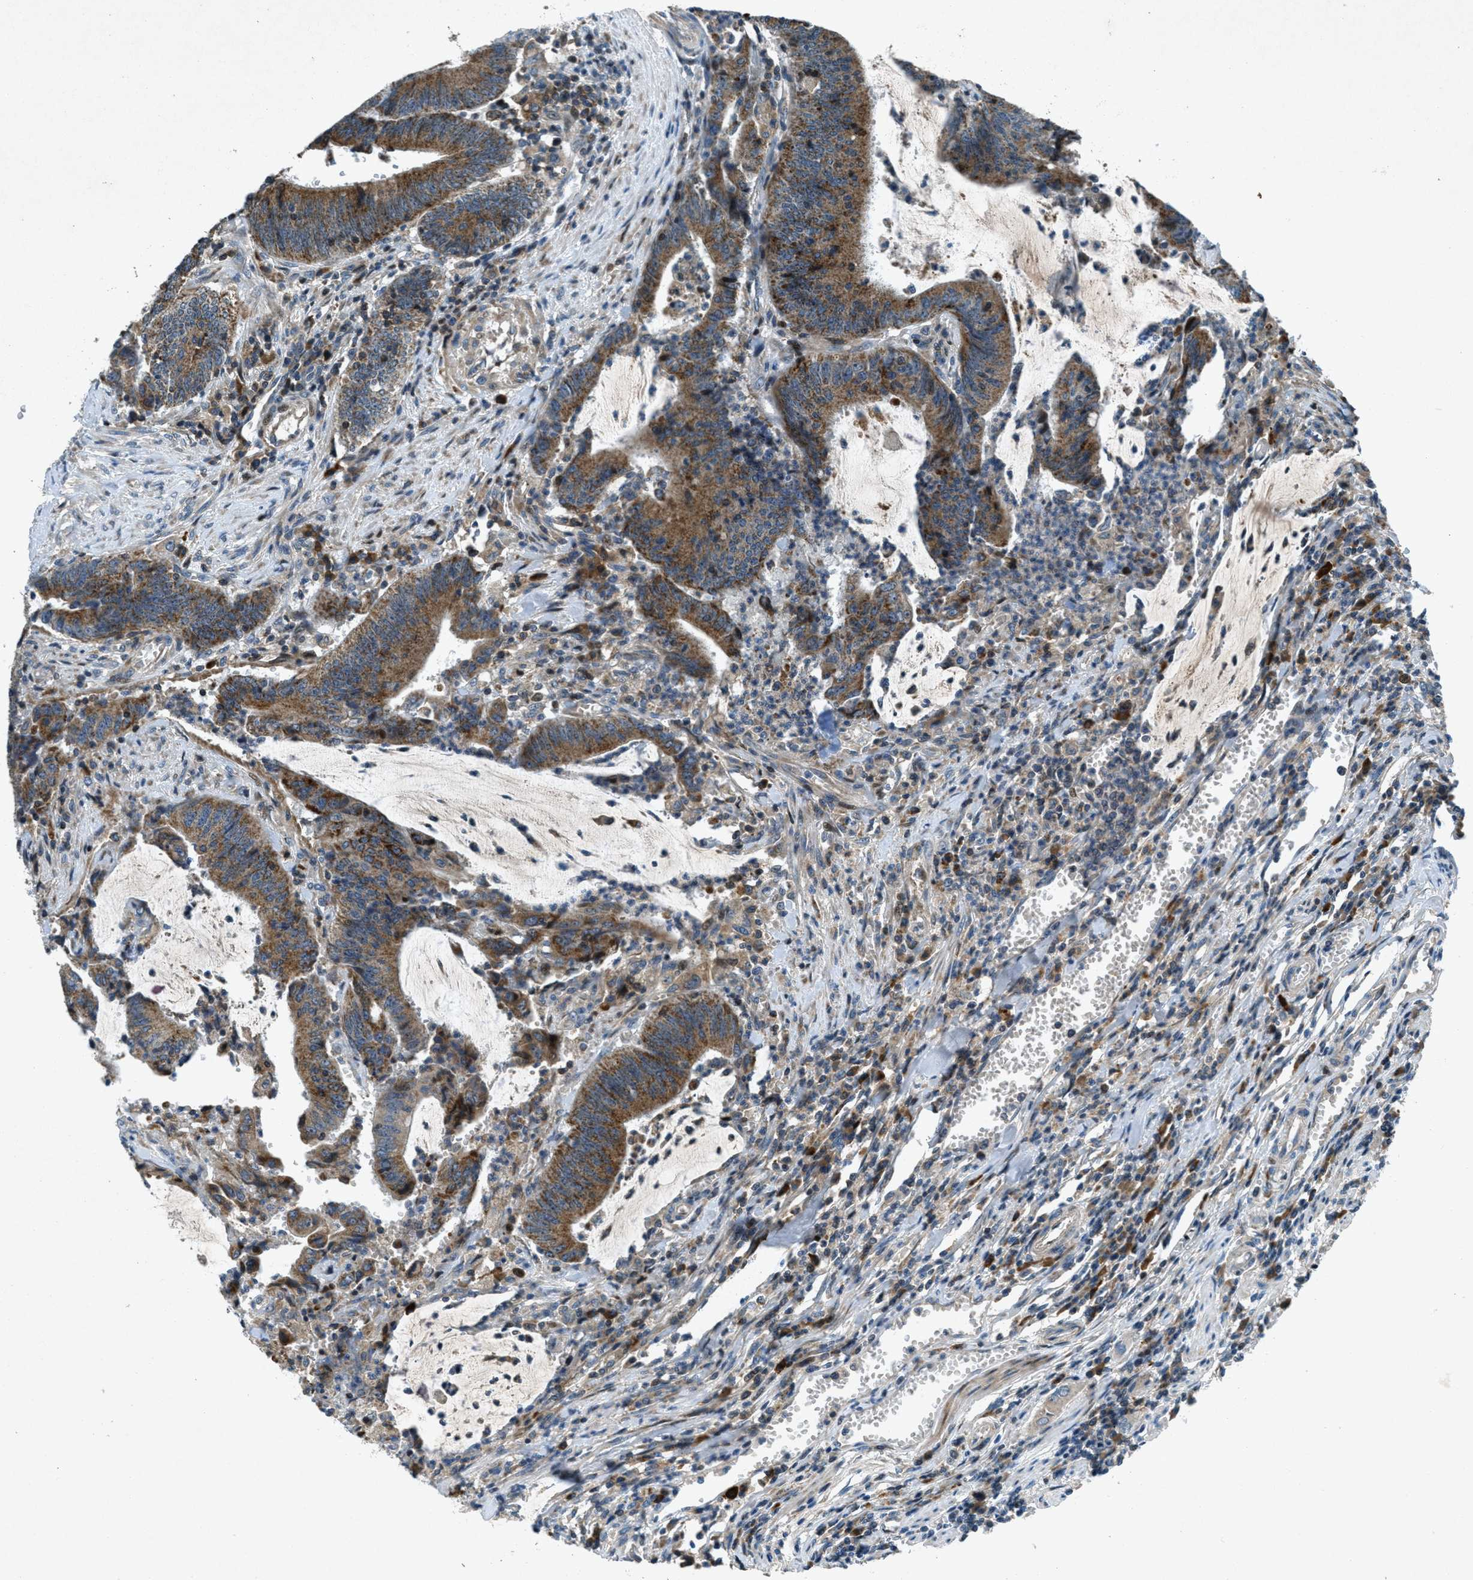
{"staining": {"intensity": "moderate", "quantity": ">75%", "location": "cytoplasmic/membranous"}, "tissue": "colorectal cancer", "cell_type": "Tumor cells", "image_type": "cancer", "snomed": [{"axis": "morphology", "description": "Normal tissue, NOS"}, {"axis": "morphology", "description": "Adenocarcinoma, NOS"}, {"axis": "topography", "description": "Rectum"}], "caption": "Immunohistochemistry (IHC) staining of colorectal adenocarcinoma, which shows medium levels of moderate cytoplasmic/membranous staining in approximately >75% of tumor cells indicating moderate cytoplasmic/membranous protein expression. The staining was performed using DAB (brown) for protein detection and nuclei were counterstained in hematoxylin (blue).", "gene": "CLEC2D", "patient": {"sex": "female", "age": 66}}